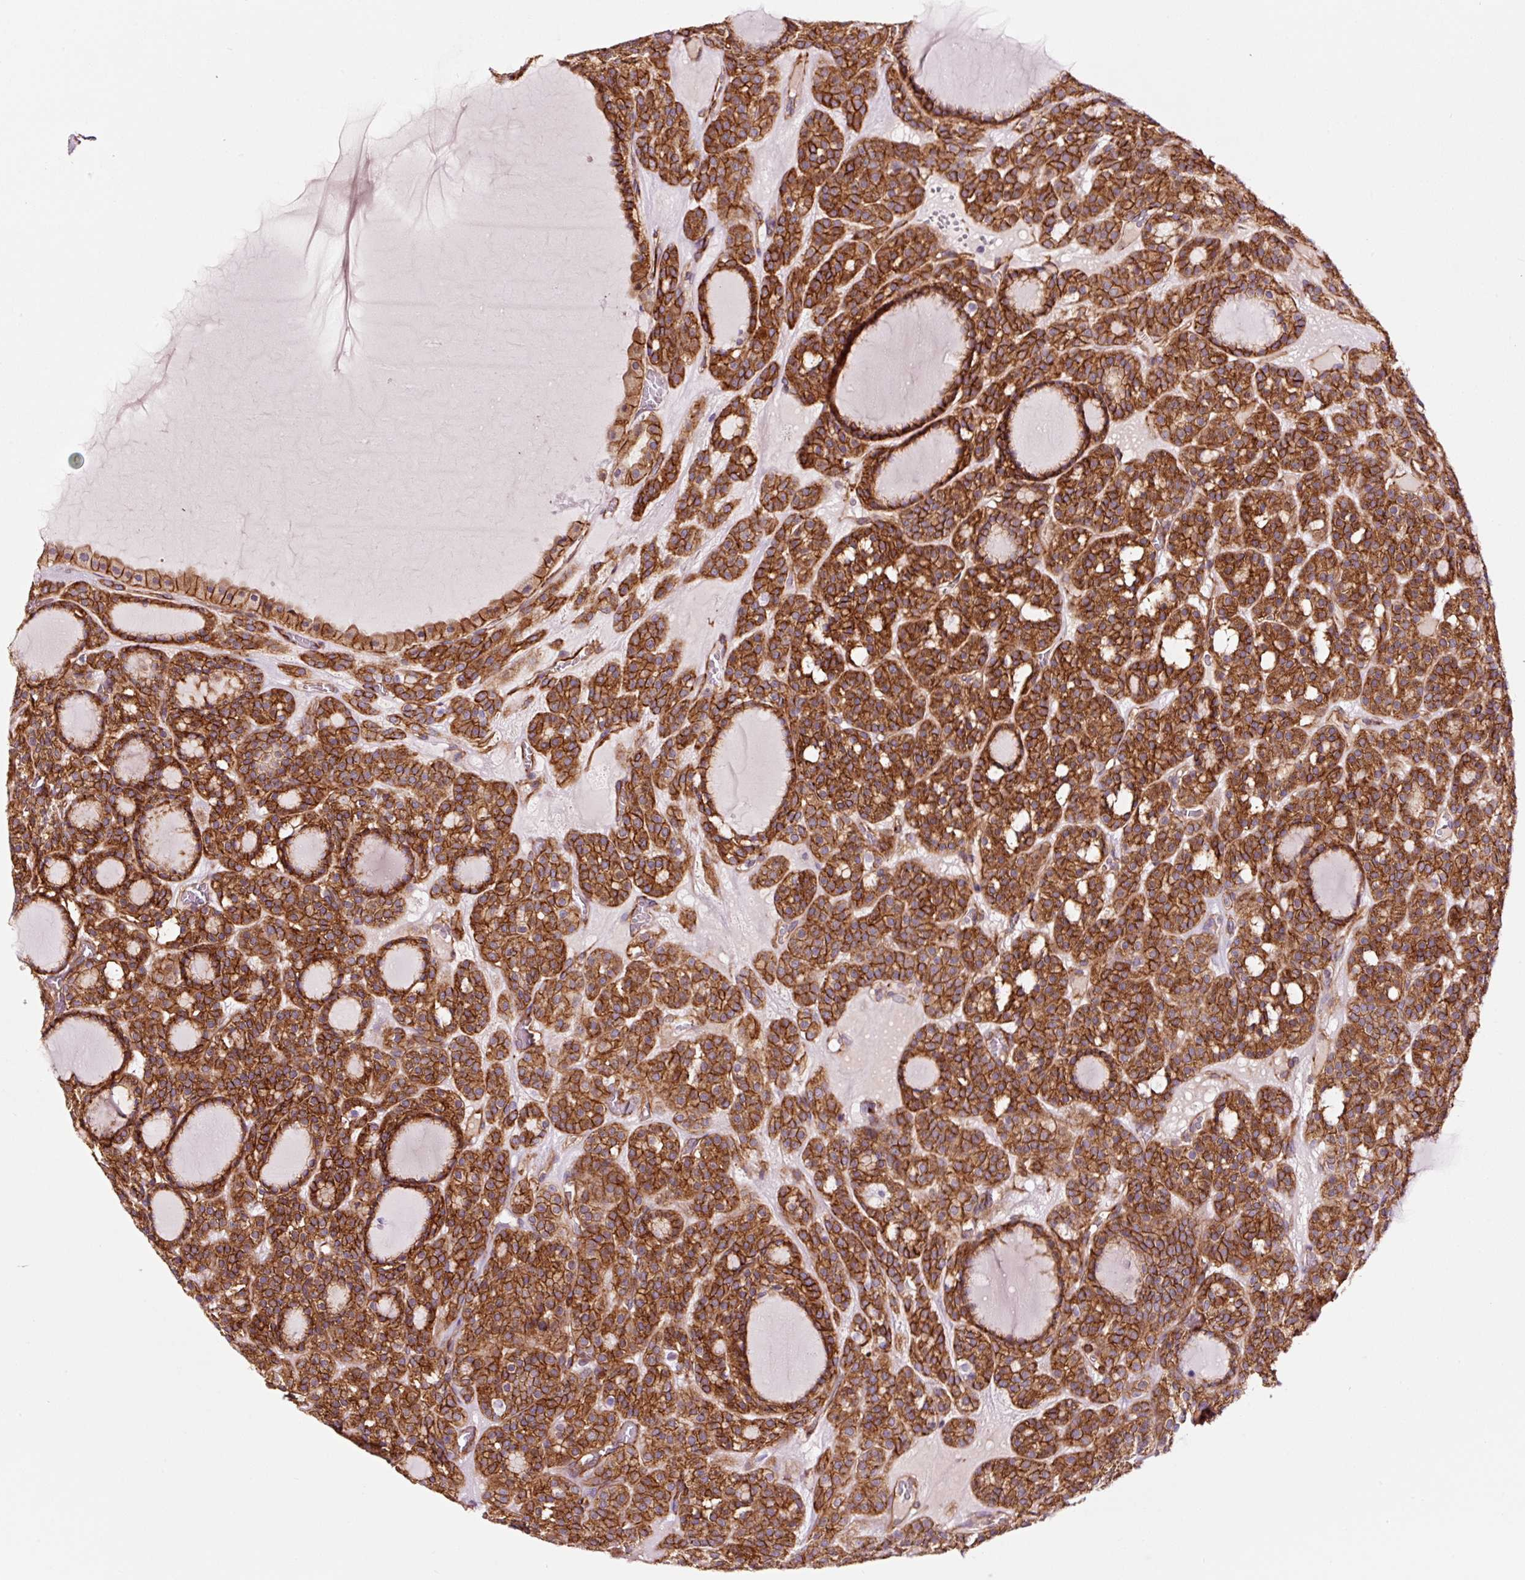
{"staining": {"intensity": "strong", "quantity": ">75%", "location": "cytoplasmic/membranous"}, "tissue": "thyroid cancer", "cell_type": "Tumor cells", "image_type": "cancer", "snomed": [{"axis": "morphology", "description": "Follicular adenoma carcinoma, NOS"}, {"axis": "topography", "description": "Thyroid gland"}], "caption": "Immunohistochemistry (IHC) (DAB) staining of human thyroid cancer (follicular adenoma carcinoma) shows strong cytoplasmic/membranous protein staining in approximately >75% of tumor cells. The staining was performed using DAB (3,3'-diaminobenzidine), with brown indicating positive protein expression. Nuclei are stained blue with hematoxylin.", "gene": "ADD3", "patient": {"sex": "female", "age": 63}}